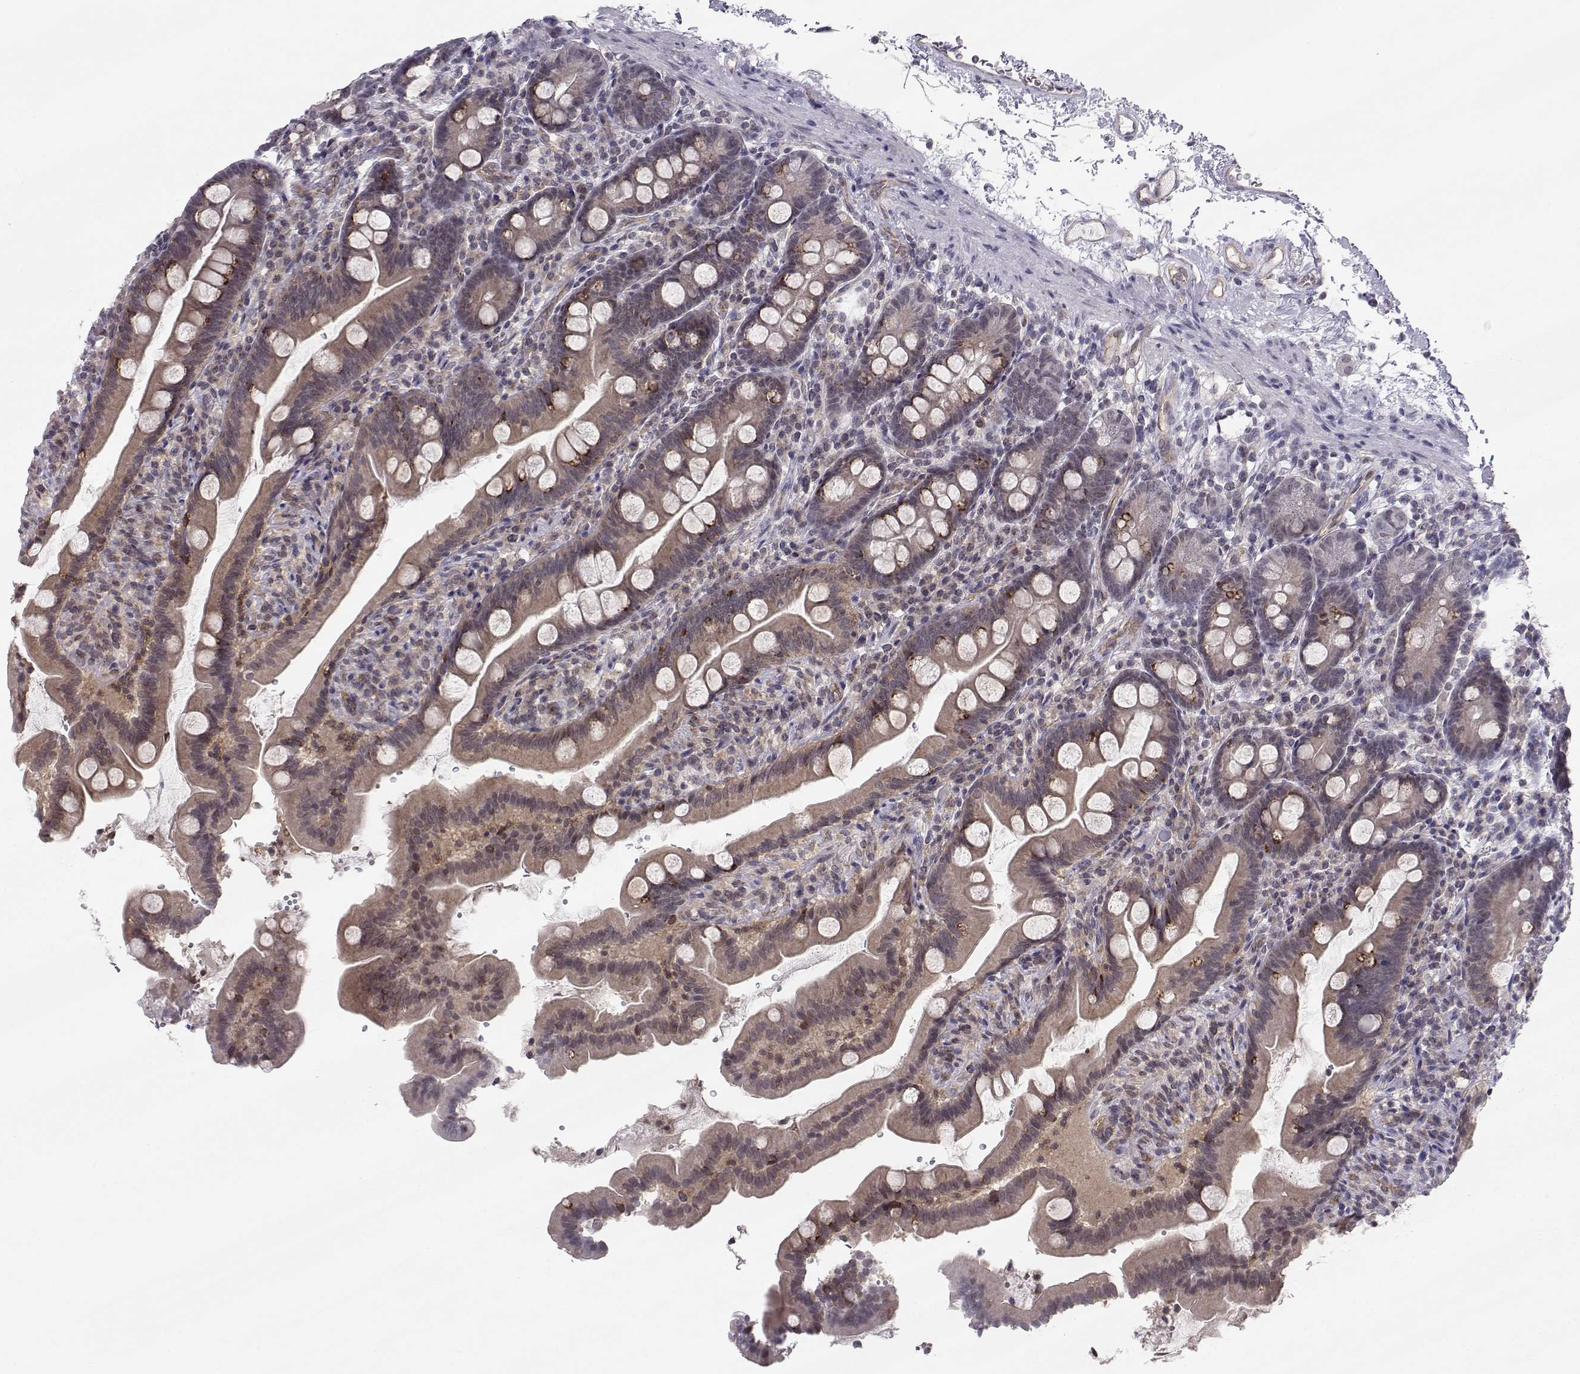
{"staining": {"intensity": "moderate", "quantity": "25%-75%", "location": "cytoplasmic/membranous"}, "tissue": "small intestine", "cell_type": "Glandular cells", "image_type": "normal", "snomed": [{"axis": "morphology", "description": "Normal tissue, NOS"}, {"axis": "topography", "description": "Small intestine"}], "caption": "Protein staining by immunohistochemistry (IHC) reveals moderate cytoplasmic/membranous staining in about 25%-75% of glandular cells in benign small intestine.", "gene": "KIF13B", "patient": {"sex": "female", "age": 44}}